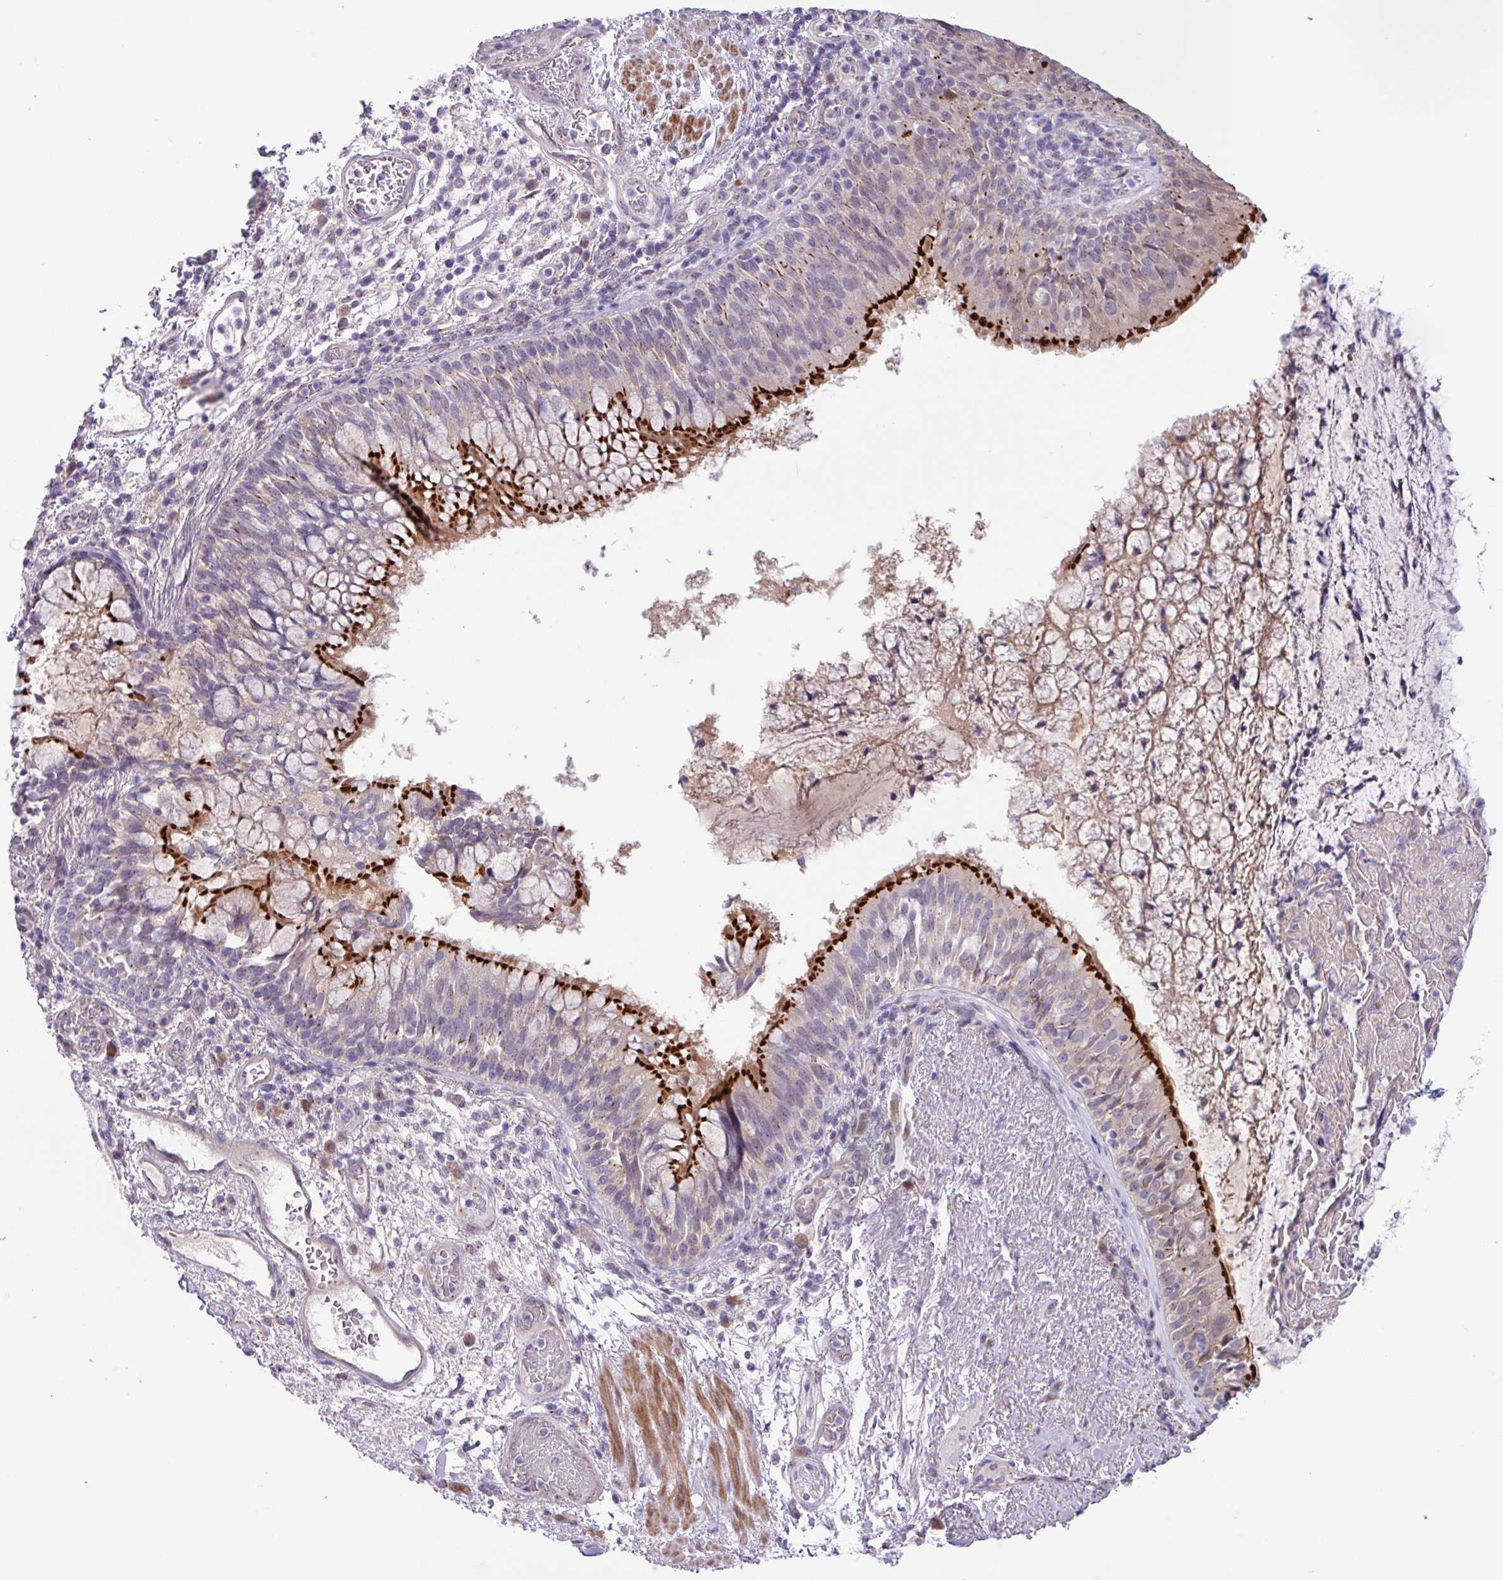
{"staining": {"intensity": "strong", "quantity": "25%-75%", "location": "cytoplasmic/membranous"}, "tissue": "bronchus", "cell_type": "Respiratory epithelial cells", "image_type": "normal", "snomed": [{"axis": "morphology", "description": "Normal tissue, NOS"}, {"axis": "topography", "description": "Cartilage tissue"}, {"axis": "topography", "description": "Bronchus"}], "caption": "About 25%-75% of respiratory epithelial cells in unremarkable bronchus exhibit strong cytoplasmic/membranous protein staining as visualized by brown immunohistochemical staining.", "gene": "SPINK8", "patient": {"sex": "male", "age": 63}}